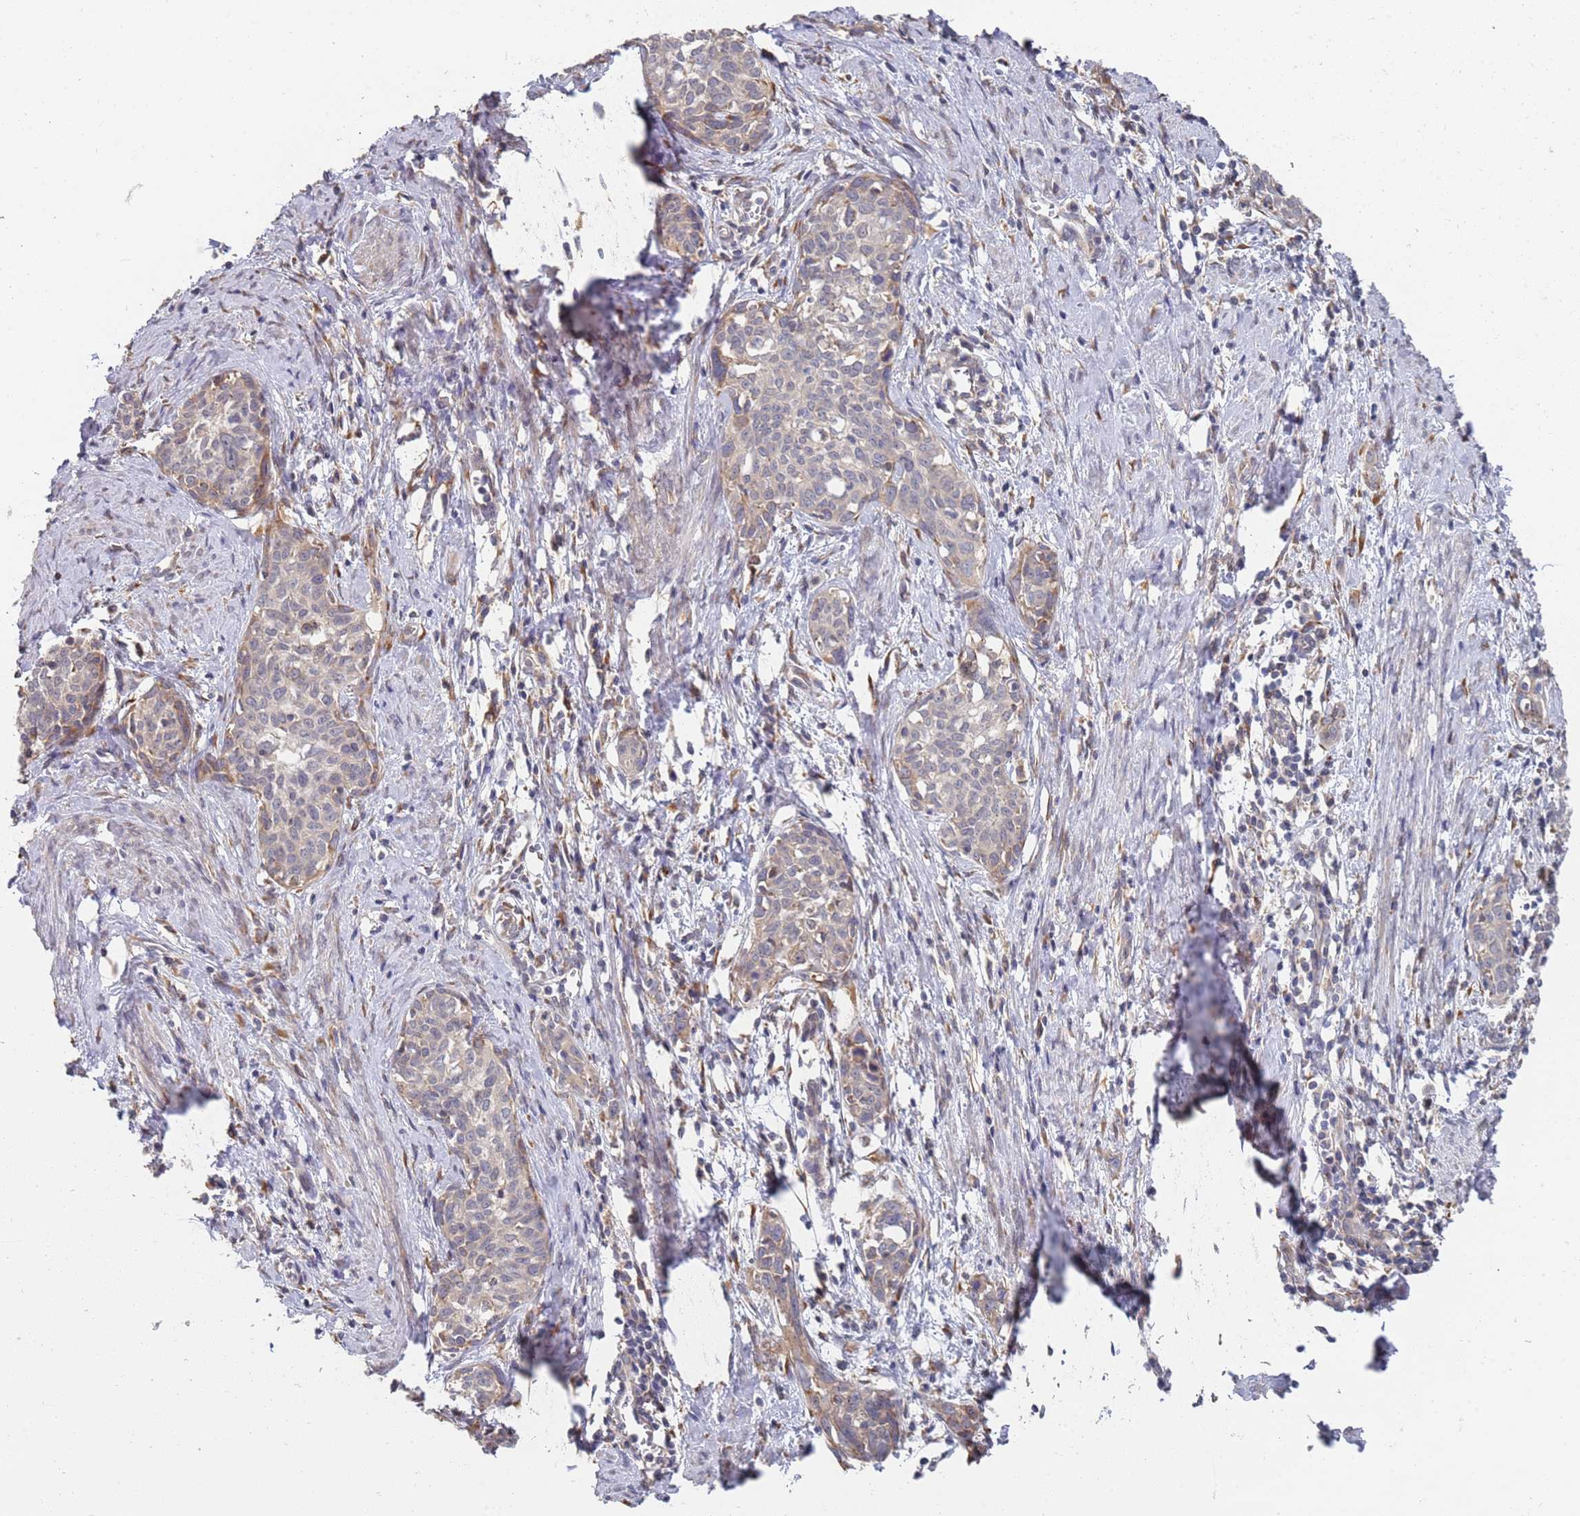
{"staining": {"intensity": "weak", "quantity": "25%-75%", "location": "cytoplasmic/membranous"}, "tissue": "cervical cancer", "cell_type": "Tumor cells", "image_type": "cancer", "snomed": [{"axis": "morphology", "description": "Squamous cell carcinoma, NOS"}, {"axis": "topography", "description": "Cervix"}], "caption": "This is a histology image of immunohistochemistry staining of squamous cell carcinoma (cervical), which shows weak staining in the cytoplasmic/membranous of tumor cells.", "gene": "VRK2", "patient": {"sex": "female", "age": 52}}